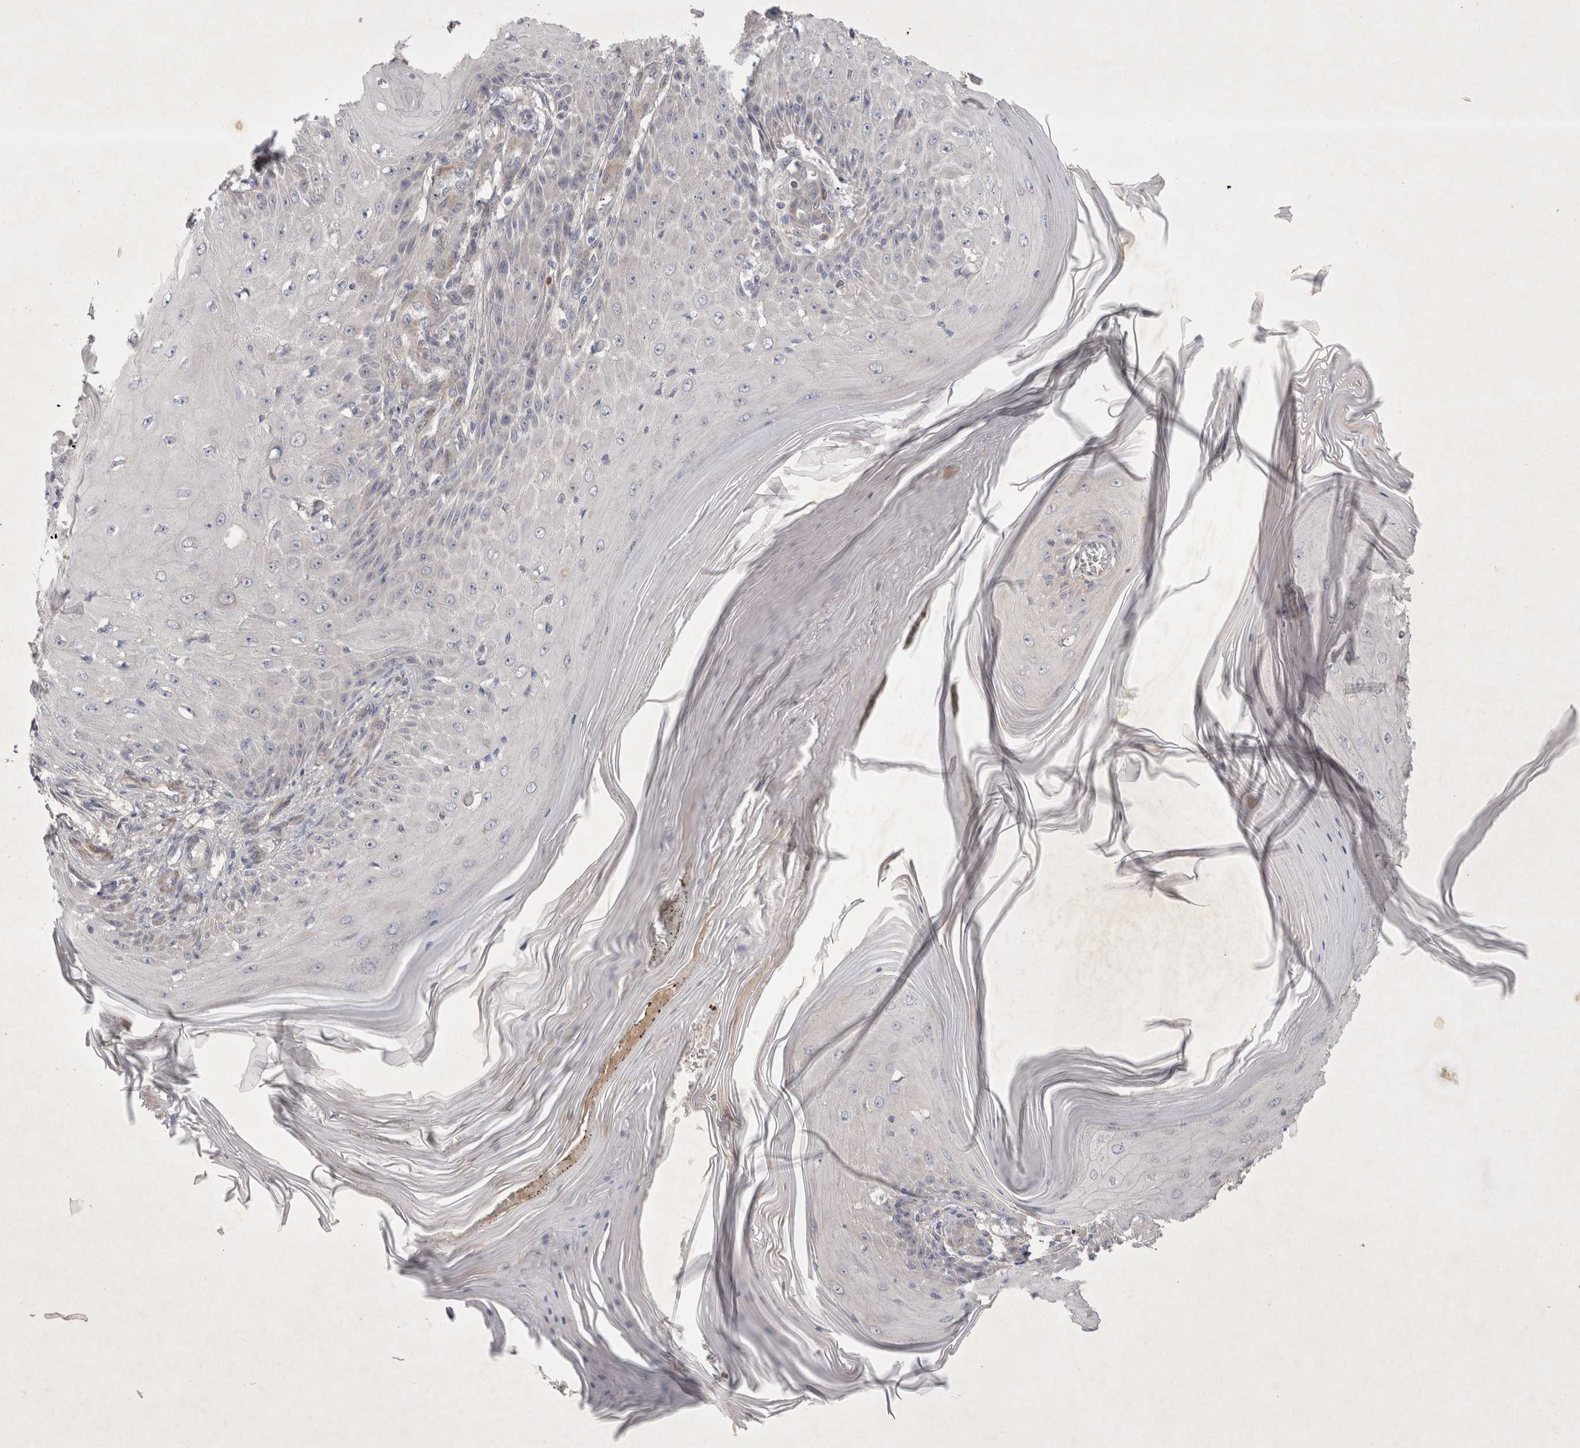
{"staining": {"intensity": "negative", "quantity": "none", "location": "none"}, "tissue": "skin cancer", "cell_type": "Tumor cells", "image_type": "cancer", "snomed": [{"axis": "morphology", "description": "Squamous cell carcinoma, NOS"}, {"axis": "topography", "description": "Skin"}], "caption": "DAB (3,3'-diaminobenzidine) immunohistochemical staining of human skin cancer demonstrates no significant positivity in tumor cells.", "gene": "BZW2", "patient": {"sex": "female", "age": 73}}